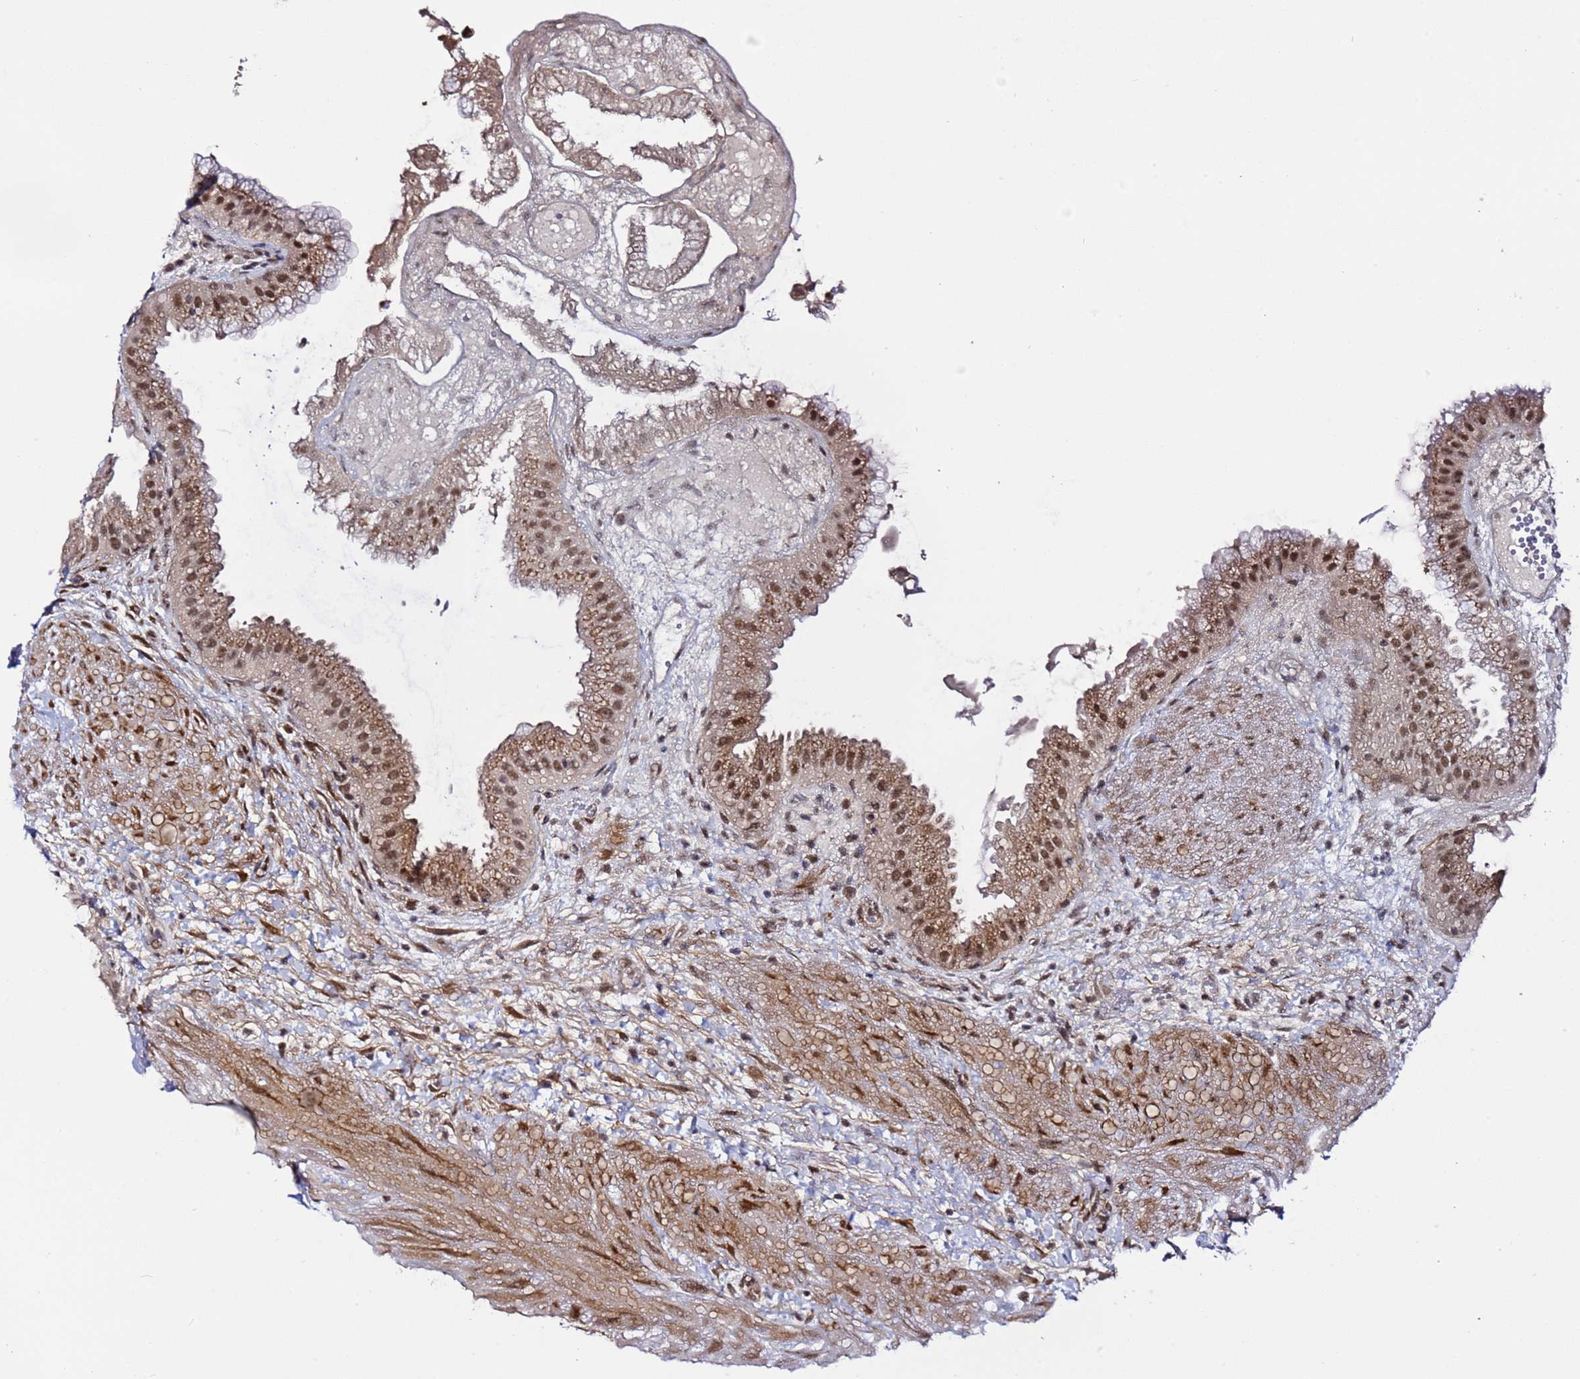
{"staining": {"intensity": "moderate", "quantity": ">75%", "location": "cytoplasmic/membranous,nuclear"}, "tissue": "gallbladder", "cell_type": "Glandular cells", "image_type": "normal", "snomed": [{"axis": "morphology", "description": "Normal tissue, NOS"}, {"axis": "topography", "description": "Gallbladder"}], "caption": "Immunohistochemistry (DAB) staining of unremarkable human gallbladder demonstrates moderate cytoplasmic/membranous,nuclear protein staining in approximately >75% of glandular cells.", "gene": "POLR2D", "patient": {"sex": "female", "age": 64}}